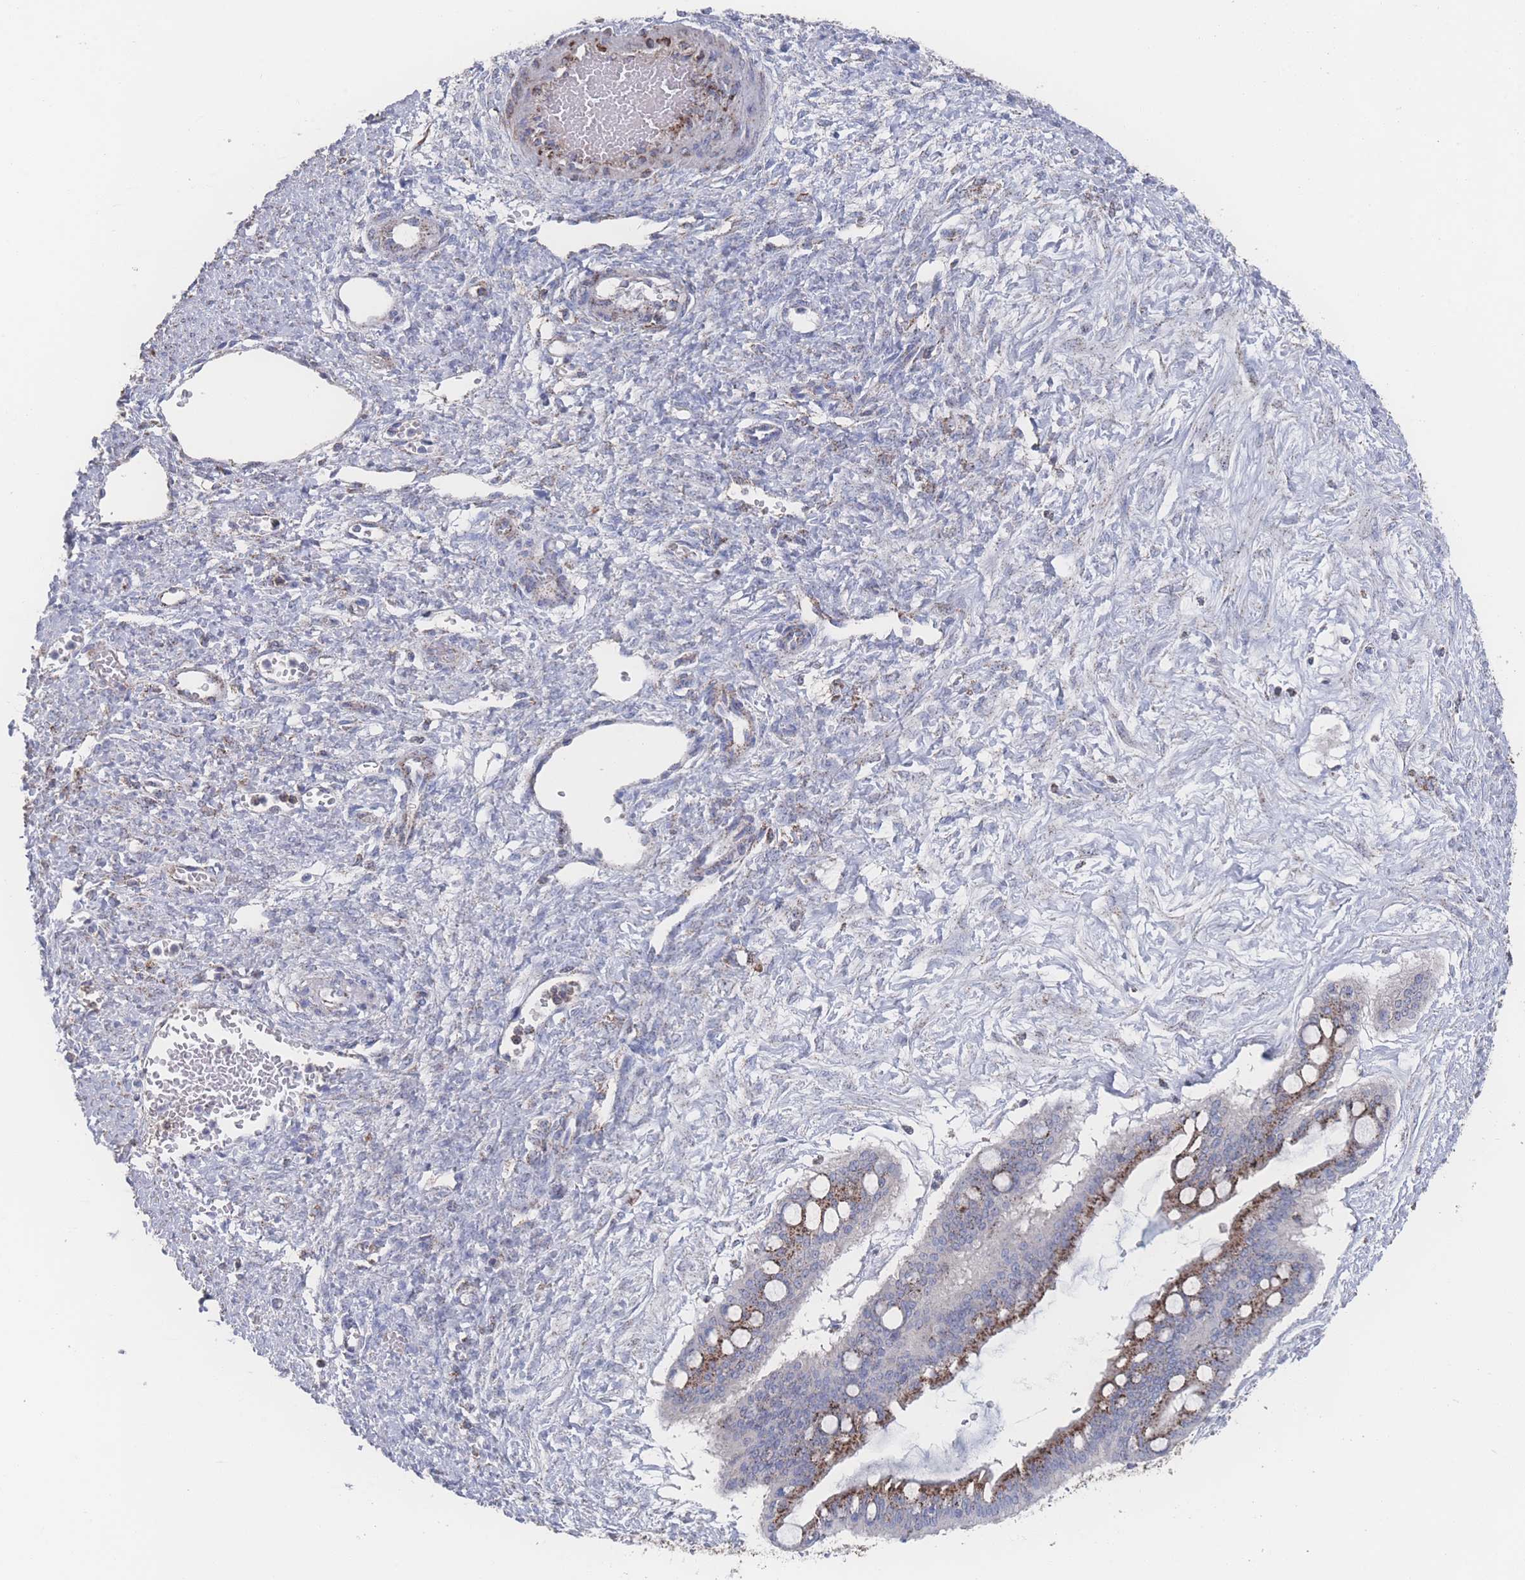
{"staining": {"intensity": "strong", "quantity": "25%-75%", "location": "cytoplasmic/membranous"}, "tissue": "ovarian cancer", "cell_type": "Tumor cells", "image_type": "cancer", "snomed": [{"axis": "morphology", "description": "Cystadenocarcinoma, mucinous, NOS"}, {"axis": "topography", "description": "Ovary"}], "caption": "Protein staining of ovarian mucinous cystadenocarcinoma tissue exhibits strong cytoplasmic/membranous staining in about 25%-75% of tumor cells. The staining was performed using DAB (3,3'-diaminobenzidine), with brown indicating positive protein expression. Nuclei are stained blue with hematoxylin.", "gene": "PEX14", "patient": {"sex": "female", "age": 73}}